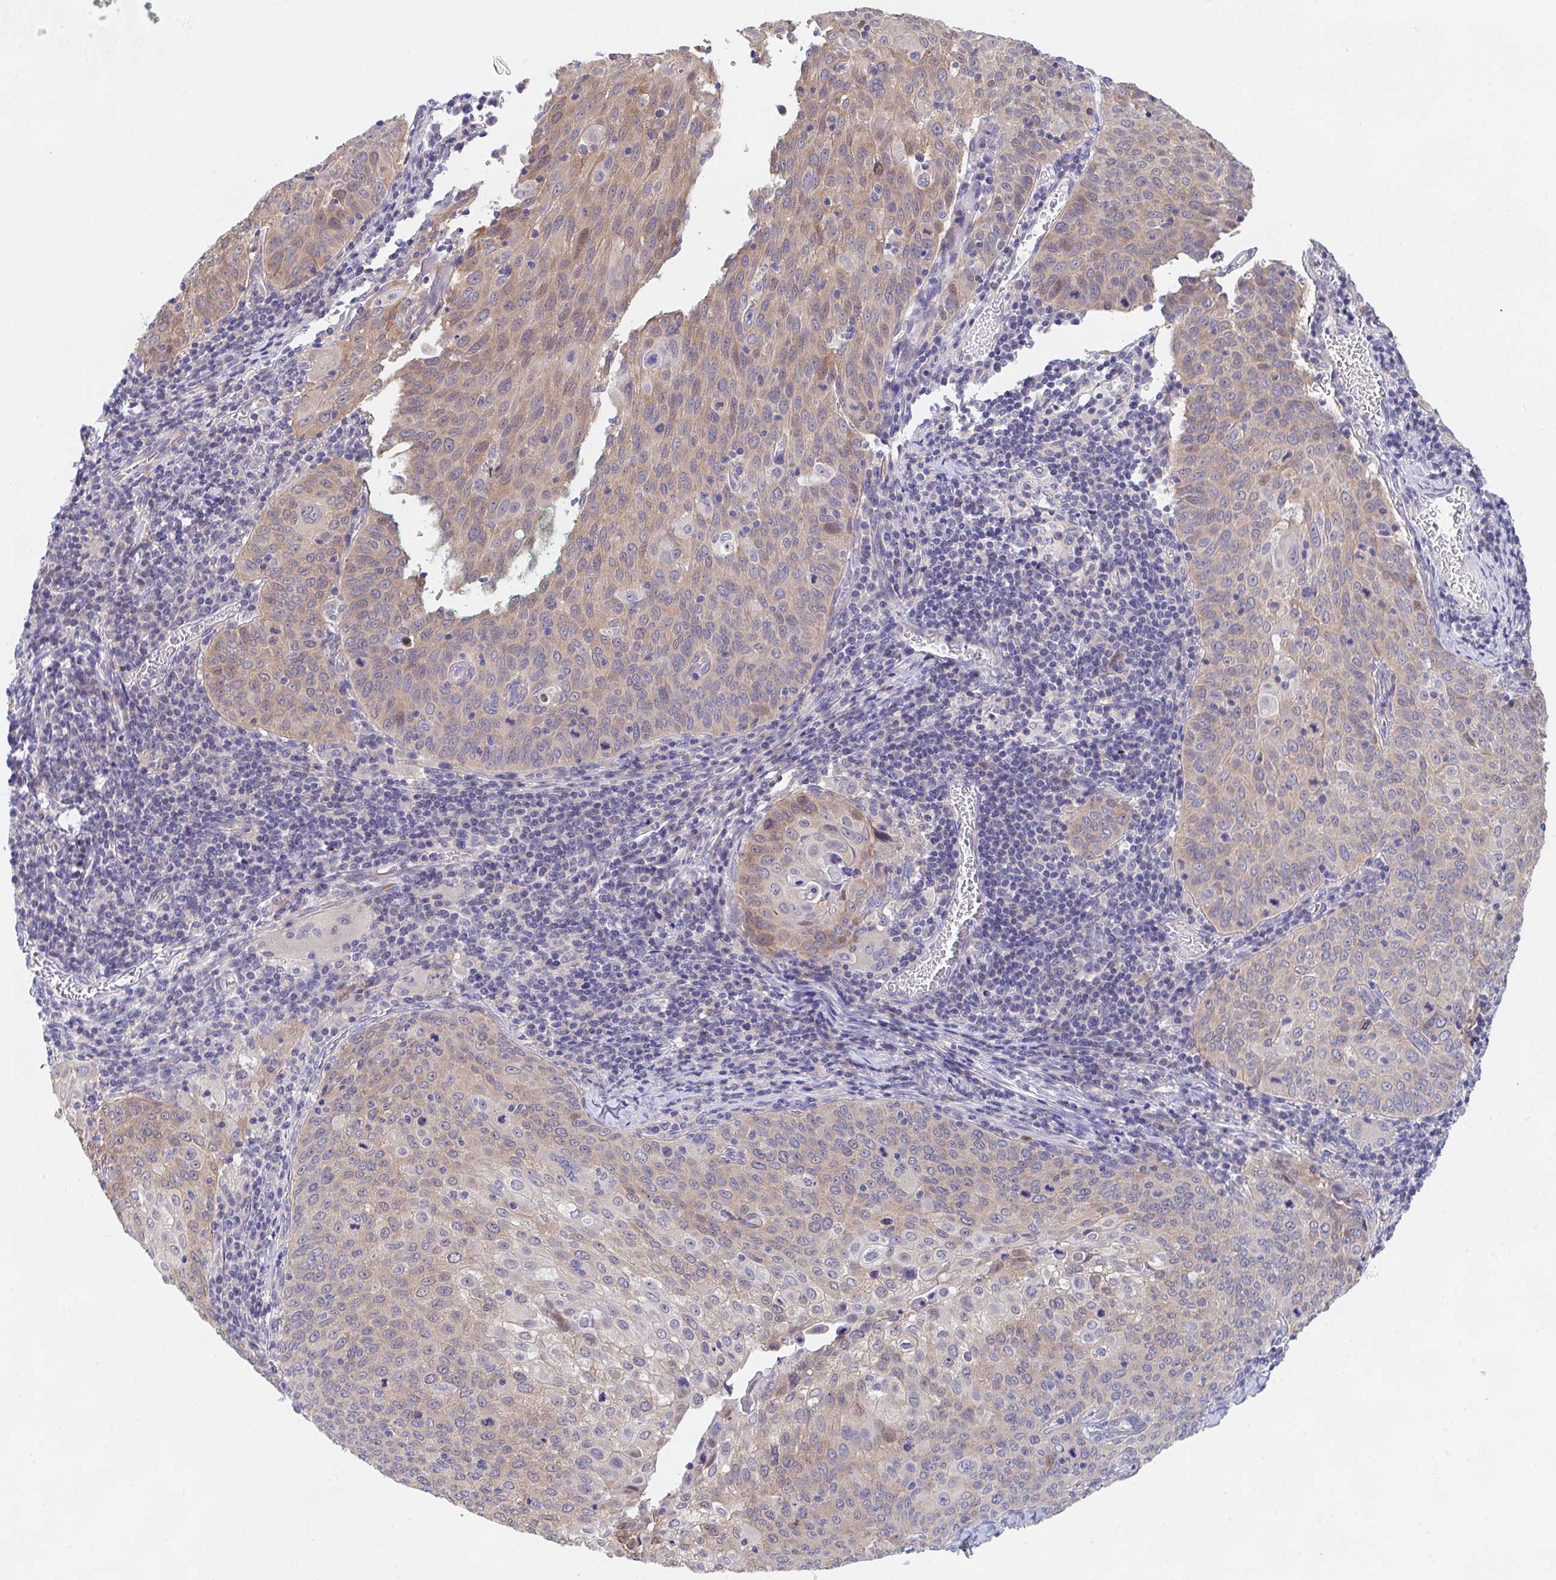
{"staining": {"intensity": "moderate", "quantity": "25%-75%", "location": "cytoplasmic/membranous,nuclear"}, "tissue": "cervical cancer", "cell_type": "Tumor cells", "image_type": "cancer", "snomed": [{"axis": "morphology", "description": "Squamous cell carcinoma, NOS"}, {"axis": "topography", "description": "Cervix"}], "caption": "Cervical cancer stained with DAB IHC displays medium levels of moderate cytoplasmic/membranous and nuclear expression in approximately 25%-75% of tumor cells.", "gene": "P2RX3", "patient": {"sex": "female", "age": 65}}